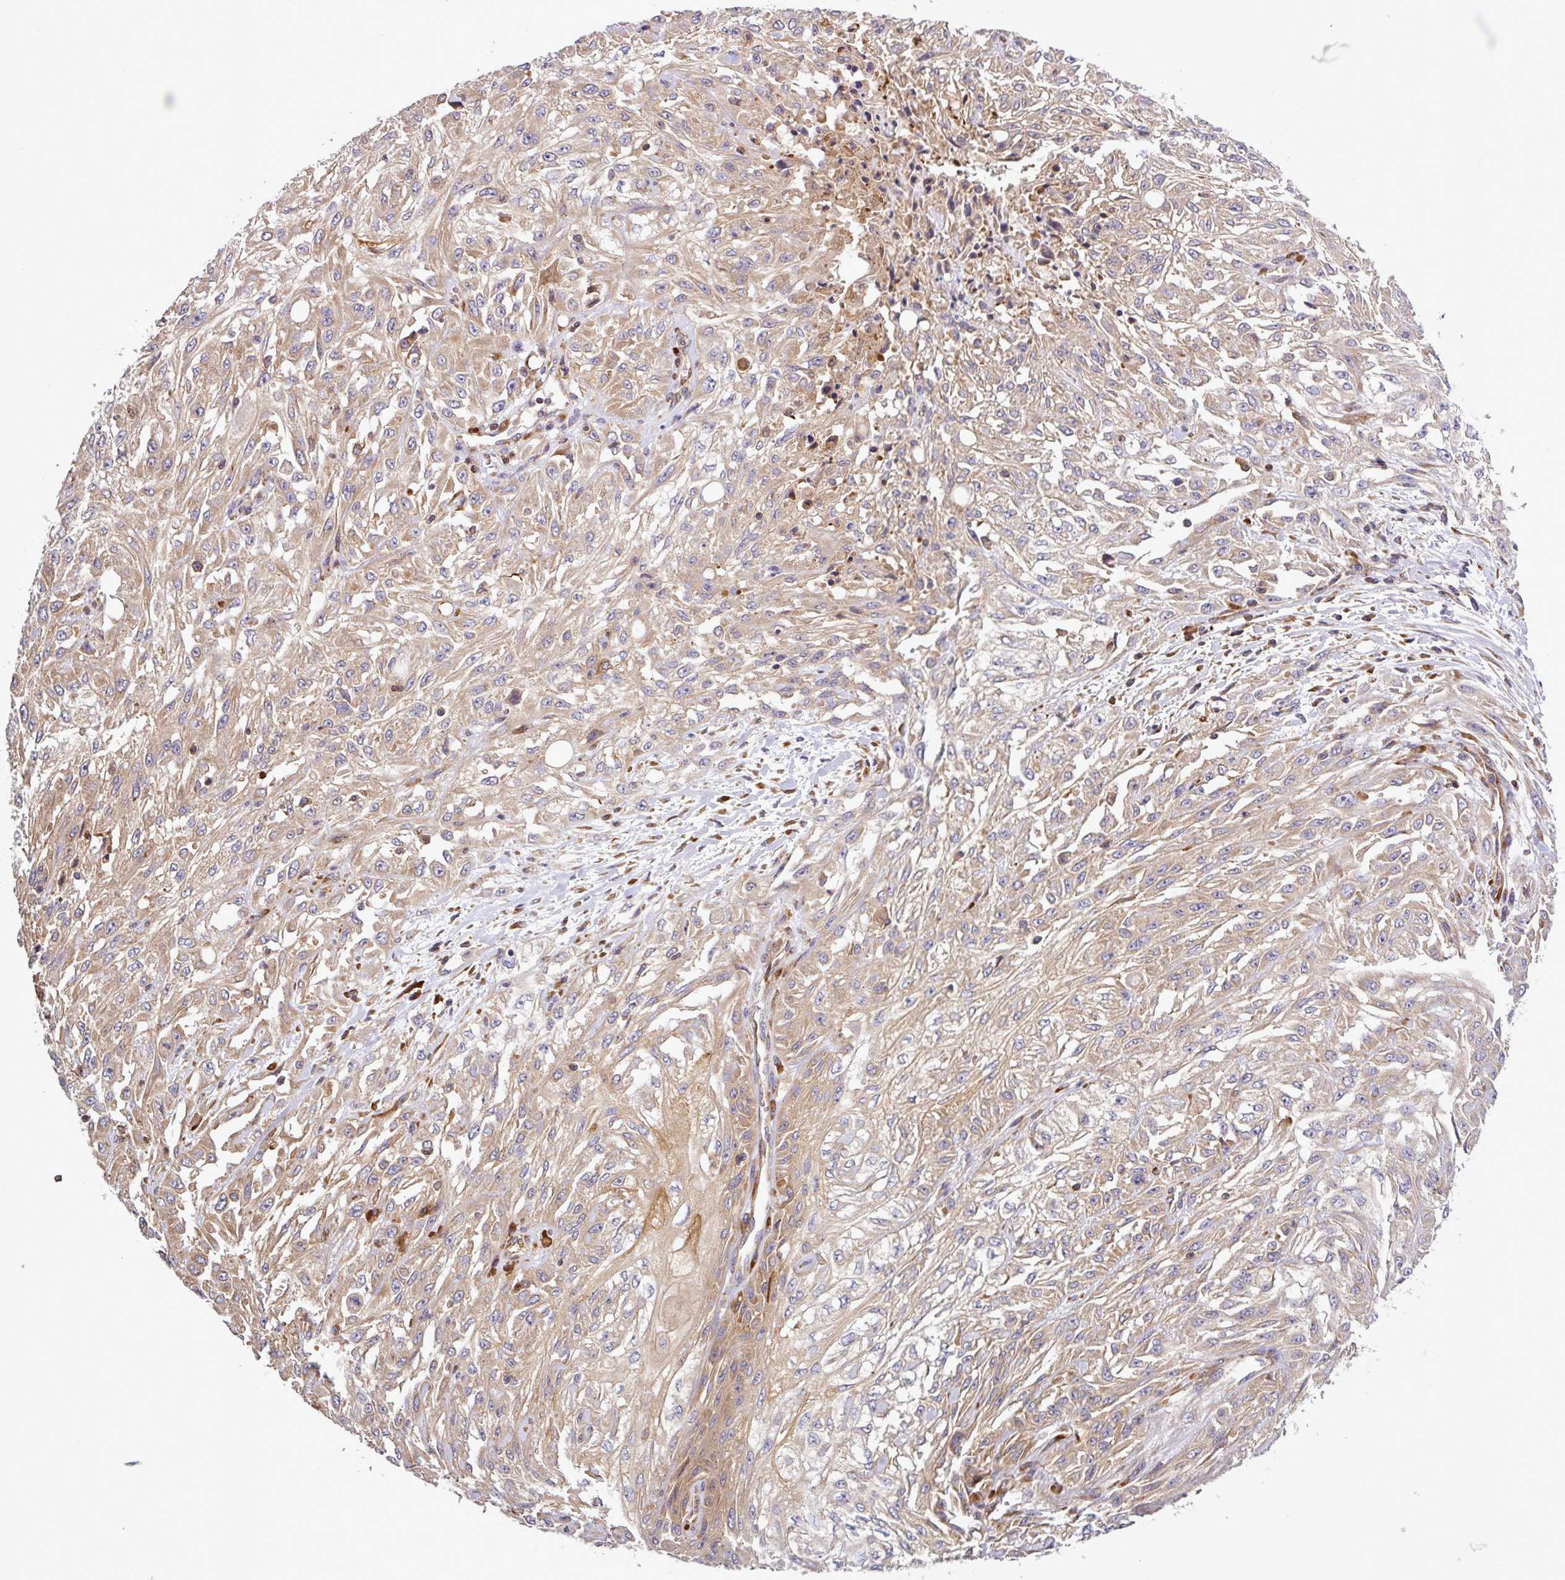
{"staining": {"intensity": "weak", "quantity": ">75%", "location": "cytoplasmic/membranous"}, "tissue": "skin cancer", "cell_type": "Tumor cells", "image_type": "cancer", "snomed": [{"axis": "morphology", "description": "Squamous cell carcinoma, NOS"}, {"axis": "morphology", "description": "Squamous cell carcinoma, metastatic, NOS"}, {"axis": "topography", "description": "Skin"}, {"axis": "topography", "description": "Lymph node"}], "caption": "An image of human skin metastatic squamous cell carcinoma stained for a protein shows weak cytoplasmic/membranous brown staining in tumor cells.", "gene": "LRRC74B", "patient": {"sex": "male", "age": 75}}